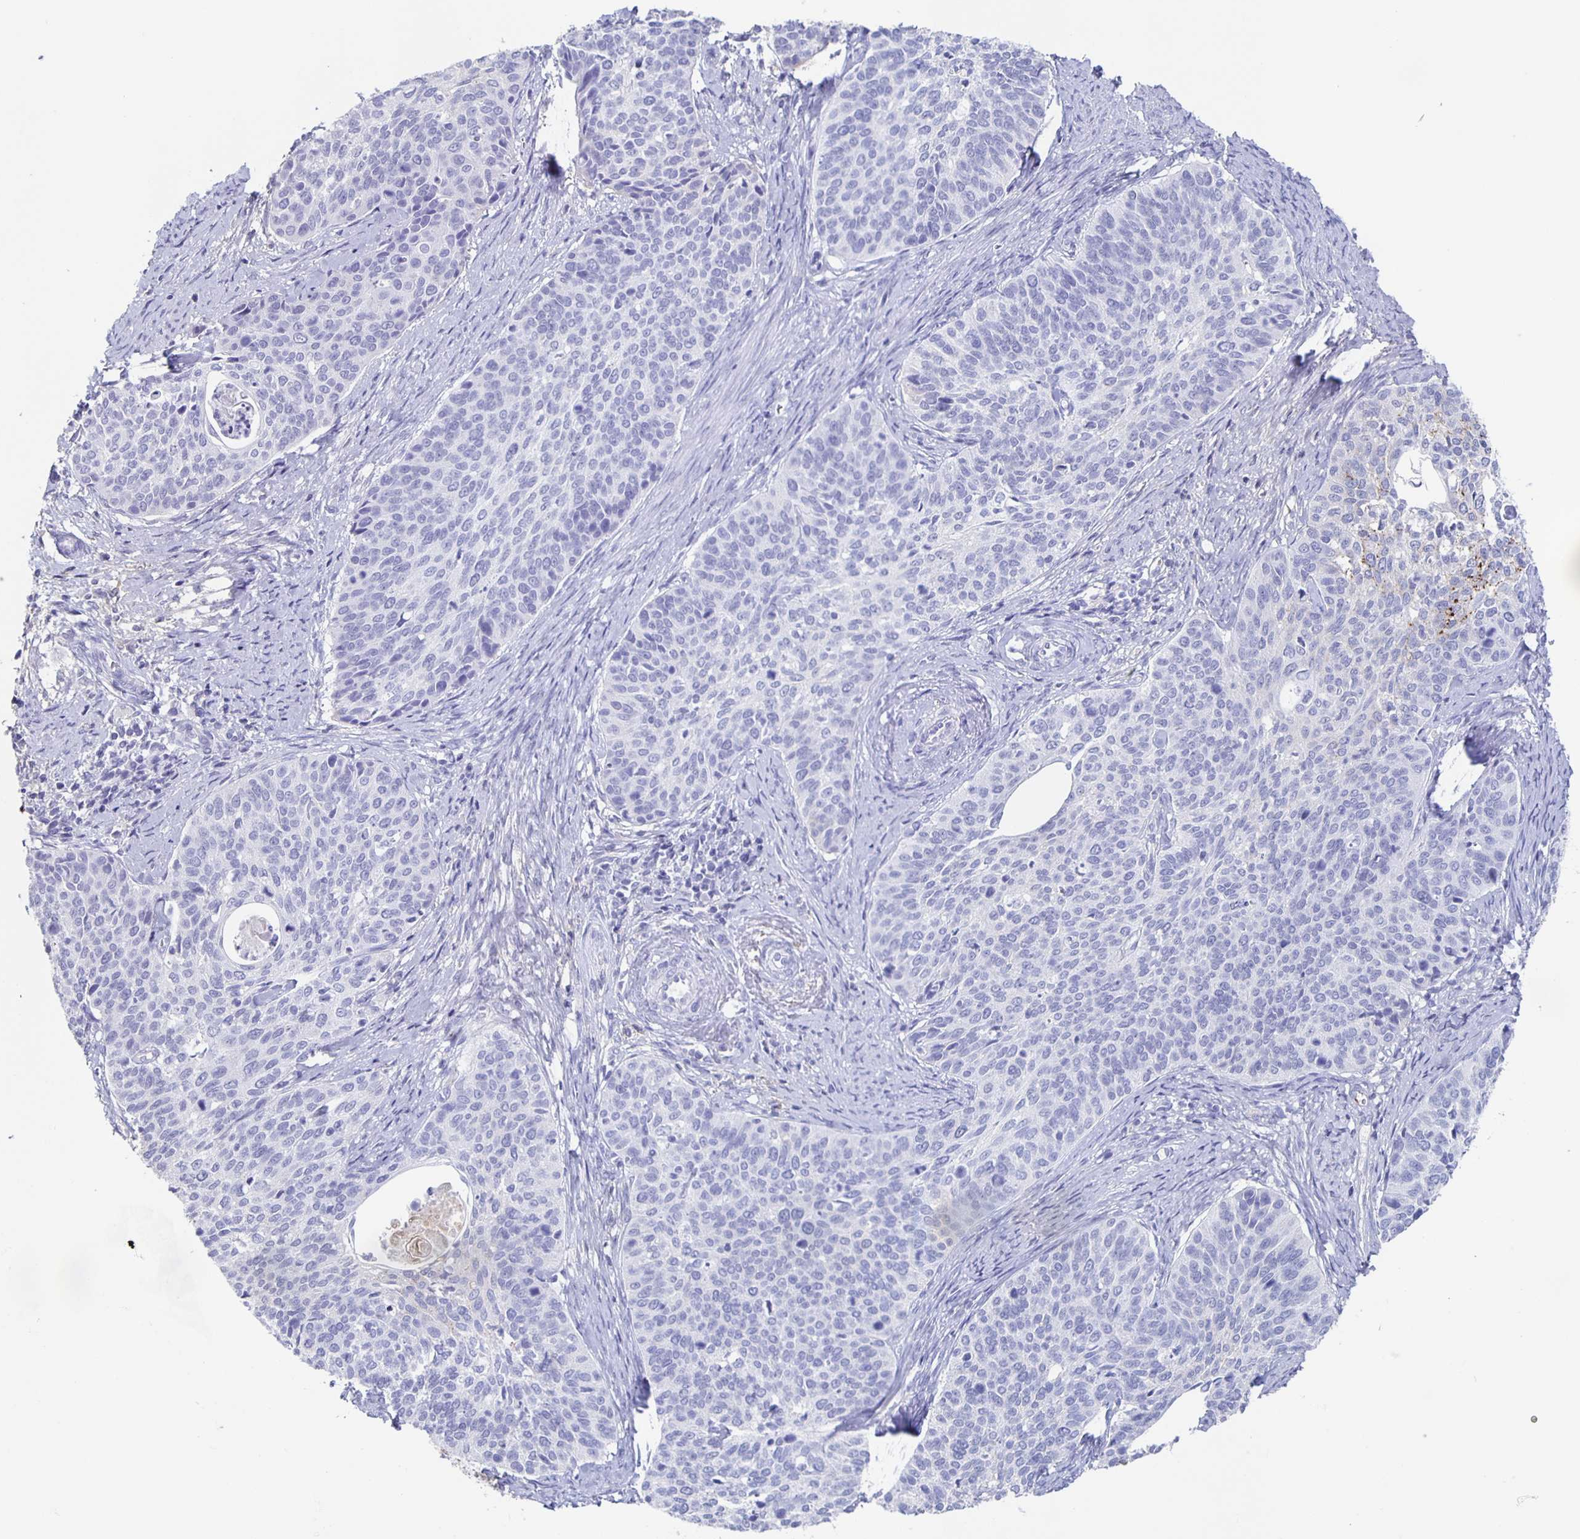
{"staining": {"intensity": "negative", "quantity": "none", "location": "none"}, "tissue": "cervical cancer", "cell_type": "Tumor cells", "image_type": "cancer", "snomed": [{"axis": "morphology", "description": "Squamous cell carcinoma, NOS"}, {"axis": "topography", "description": "Cervix"}], "caption": "A high-resolution micrograph shows immunohistochemistry (IHC) staining of squamous cell carcinoma (cervical), which displays no significant positivity in tumor cells.", "gene": "FGA", "patient": {"sex": "female", "age": 69}}